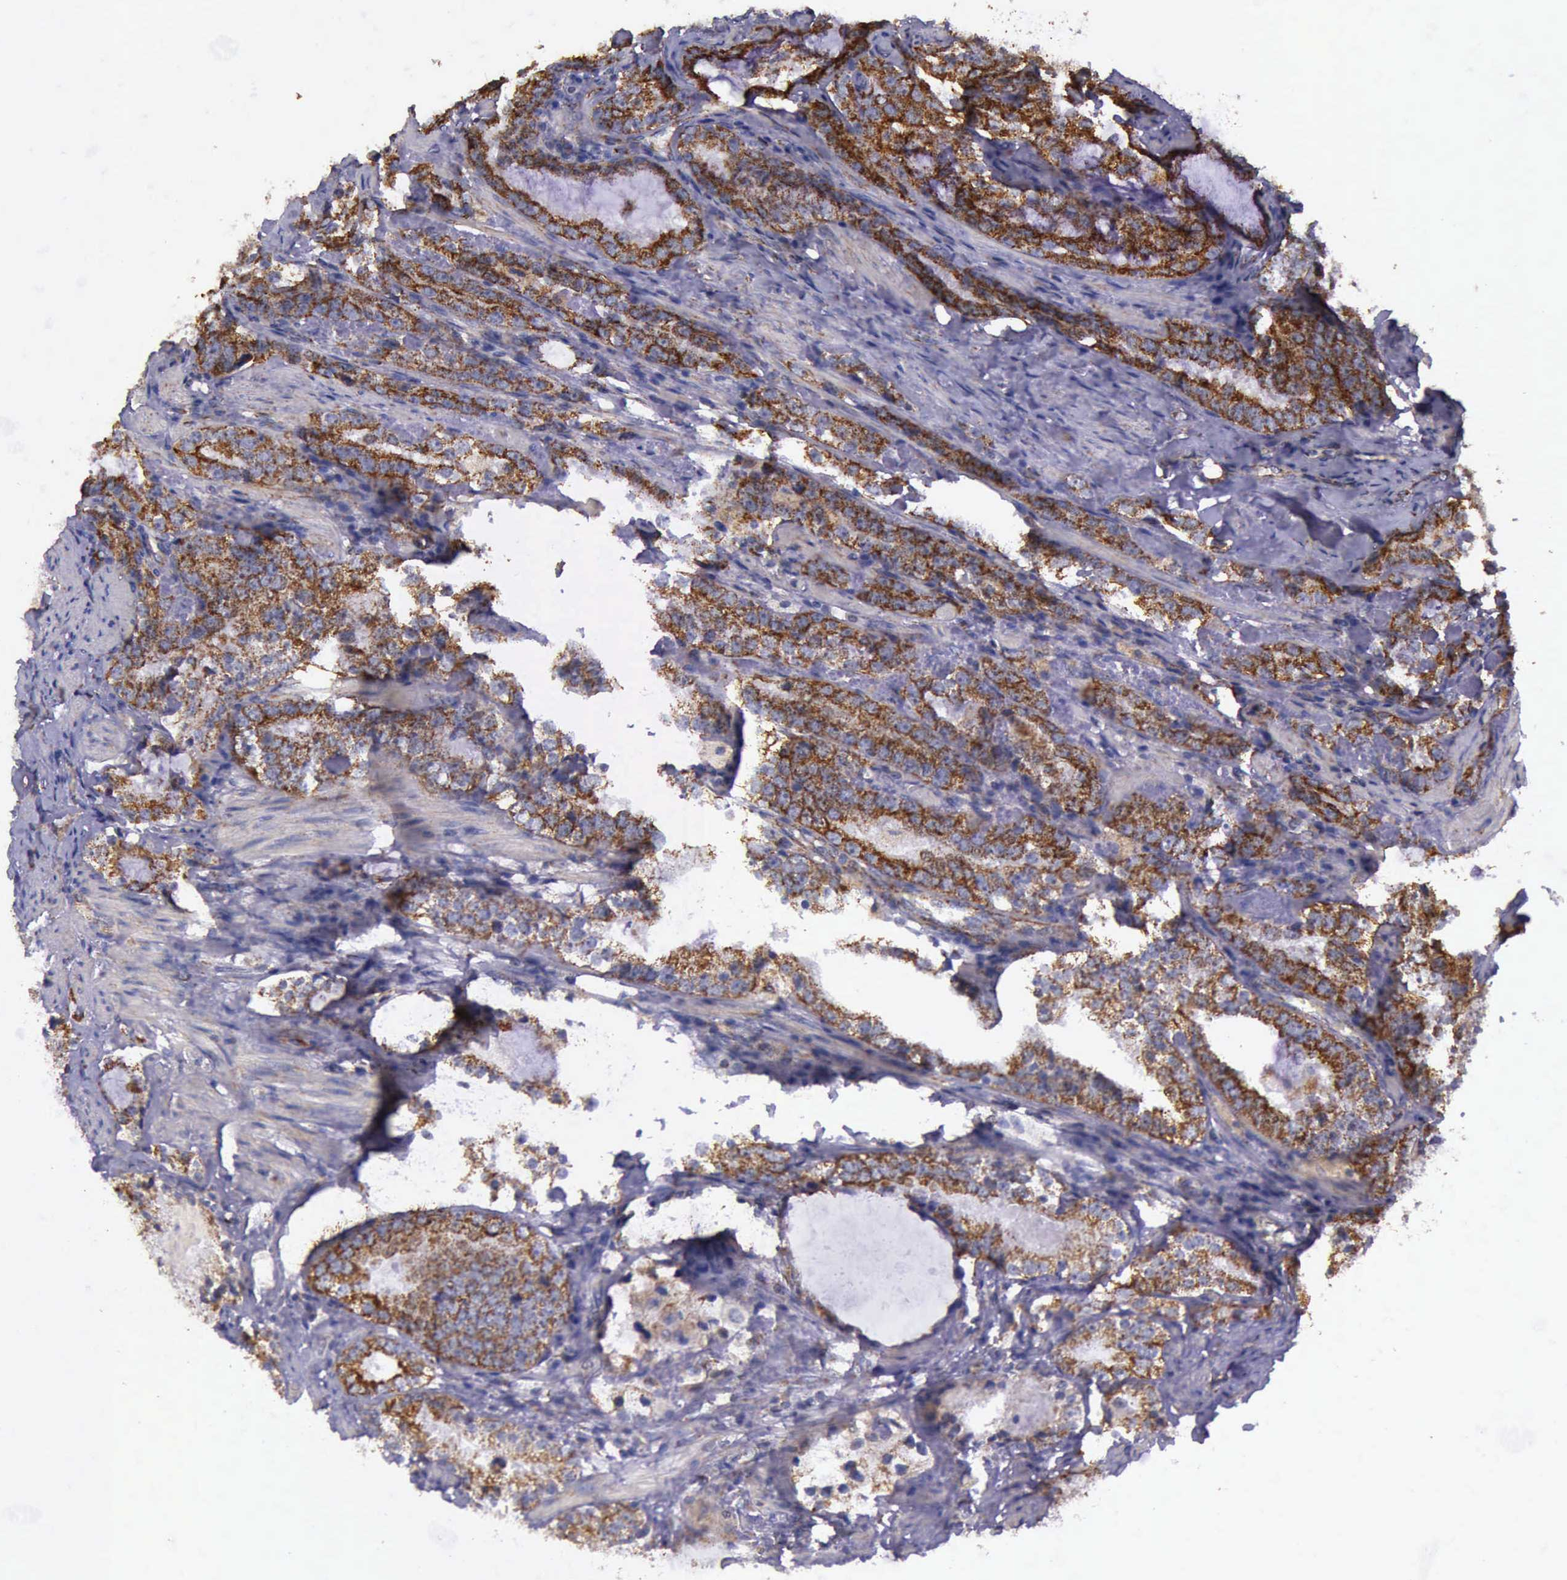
{"staining": {"intensity": "strong", "quantity": ">75%", "location": "cytoplasmic/membranous"}, "tissue": "prostate cancer", "cell_type": "Tumor cells", "image_type": "cancer", "snomed": [{"axis": "morphology", "description": "Adenocarcinoma, High grade"}, {"axis": "topography", "description": "Prostate"}], "caption": "This is an image of immunohistochemistry (IHC) staining of prostate cancer, which shows strong positivity in the cytoplasmic/membranous of tumor cells.", "gene": "TXN2", "patient": {"sex": "male", "age": 63}}